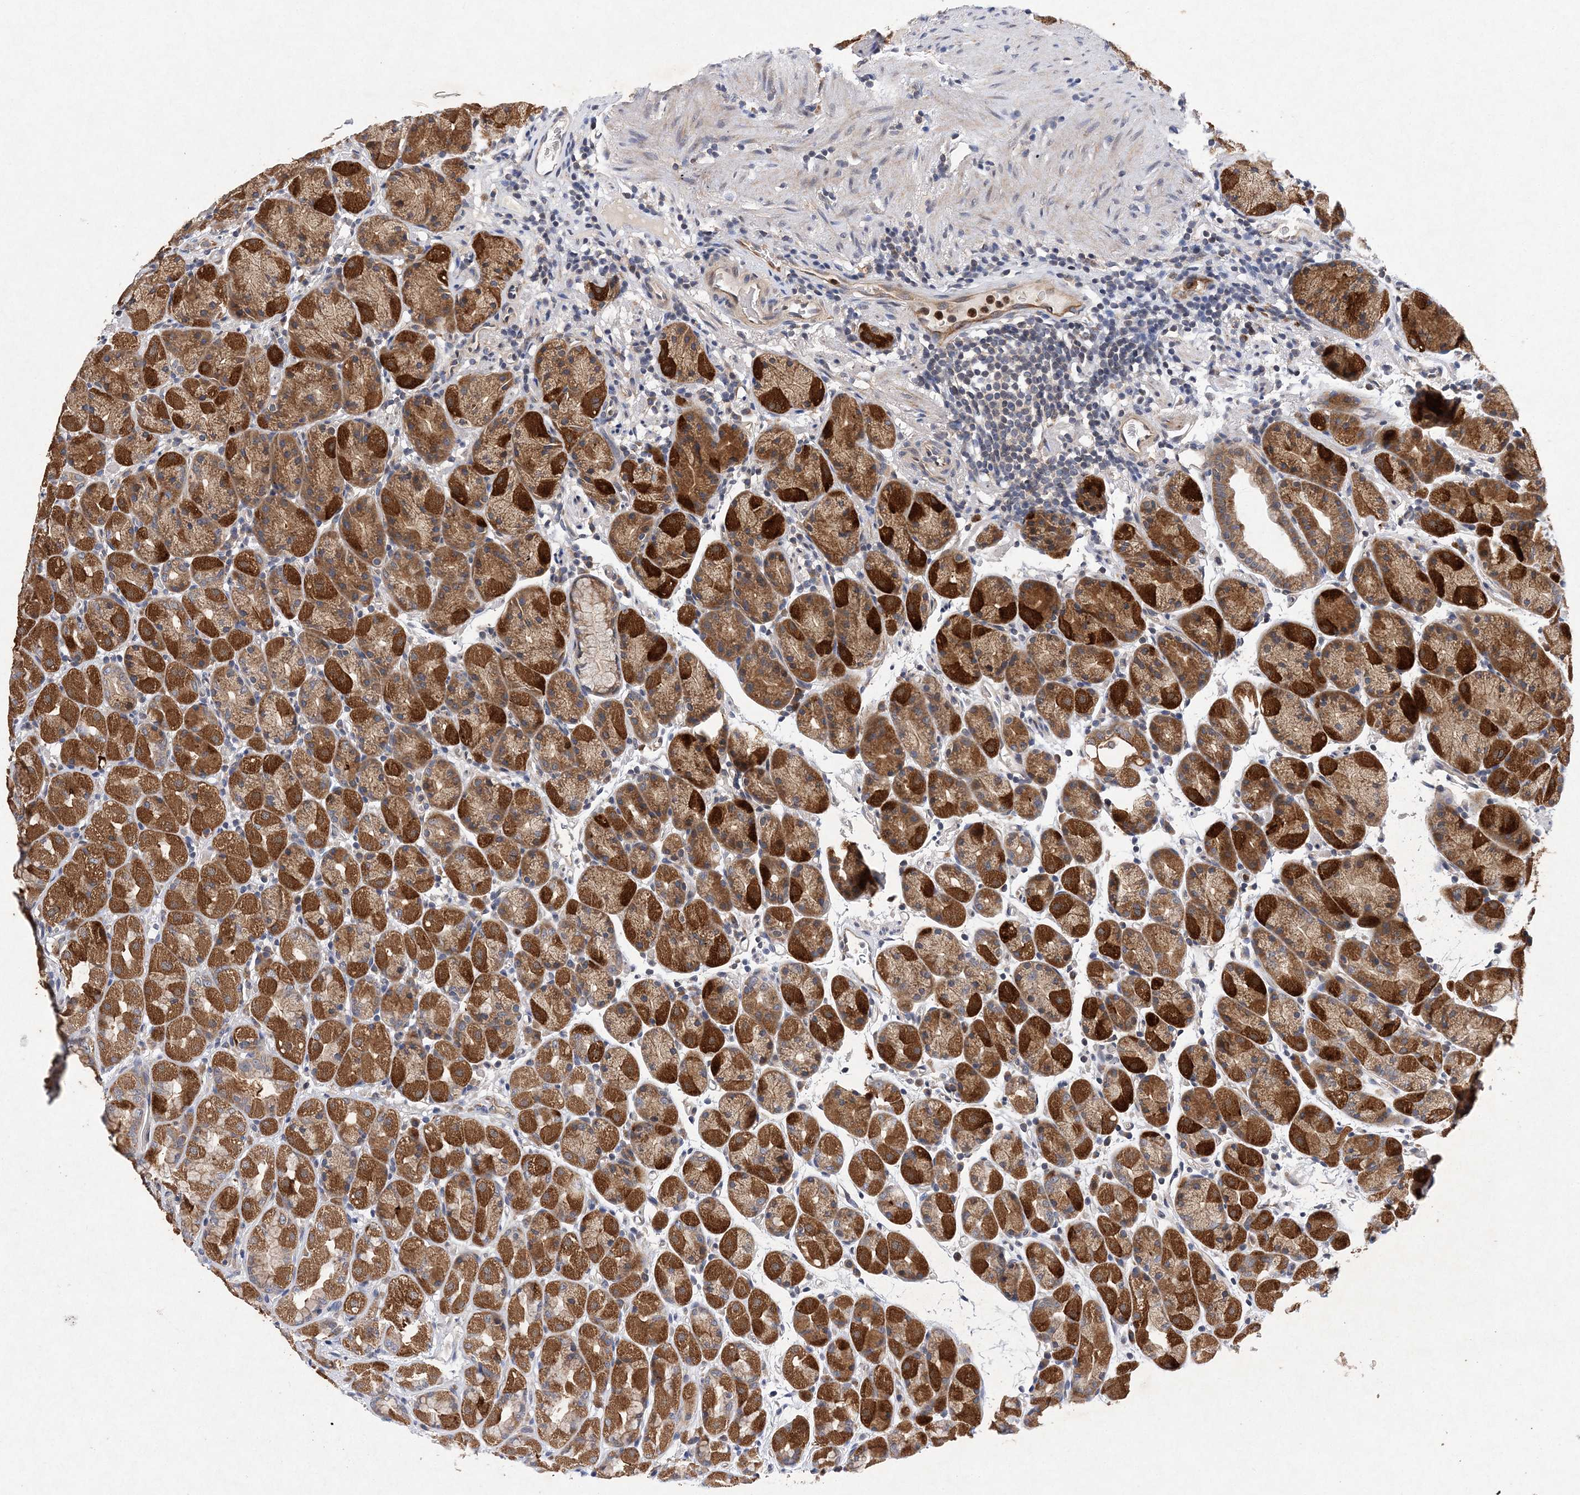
{"staining": {"intensity": "strong", "quantity": ">75%", "location": "cytoplasmic/membranous"}, "tissue": "stomach", "cell_type": "Glandular cells", "image_type": "normal", "snomed": [{"axis": "morphology", "description": "Normal tissue, NOS"}, {"axis": "topography", "description": "Stomach, upper"}], "caption": "A brown stain labels strong cytoplasmic/membranous positivity of a protein in glandular cells of benign stomach. The staining is performed using DAB (3,3'-diaminobenzidine) brown chromogen to label protein expression. The nuclei are counter-stained blue using hematoxylin.", "gene": "PROSER1", "patient": {"sex": "male", "age": 68}}